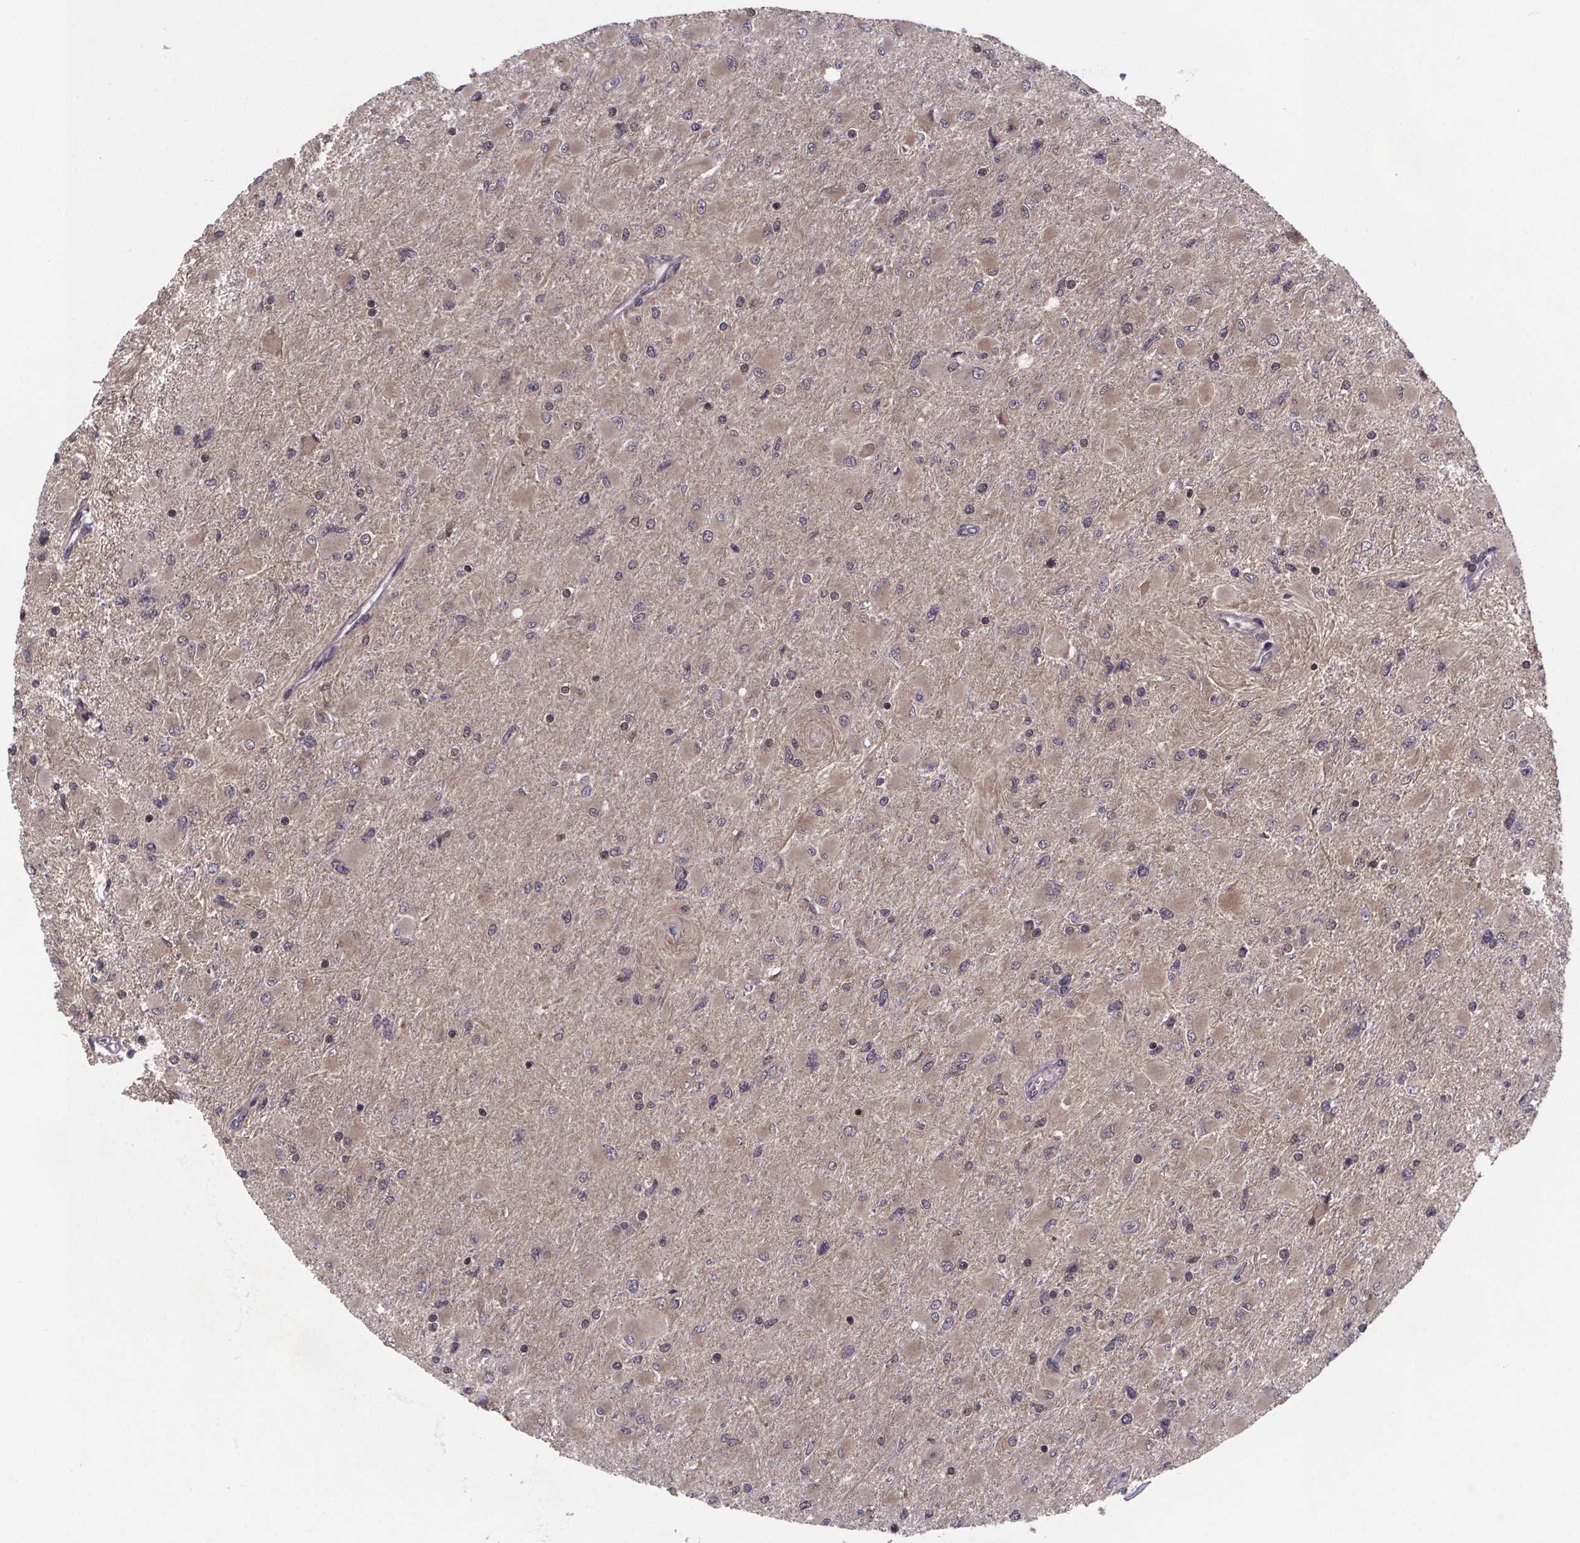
{"staining": {"intensity": "negative", "quantity": "none", "location": "none"}, "tissue": "glioma", "cell_type": "Tumor cells", "image_type": "cancer", "snomed": [{"axis": "morphology", "description": "Glioma, malignant, High grade"}, {"axis": "topography", "description": "Cerebral cortex"}], "caption": "IHC micrograph of human malignant glioma (high-grade) stained for a protein (brown), which displays no expression in tumor cells. Nuclei are stained in blue.", "gene": "FN3KRP", "patient": {"sex": "female", "age": 36}}